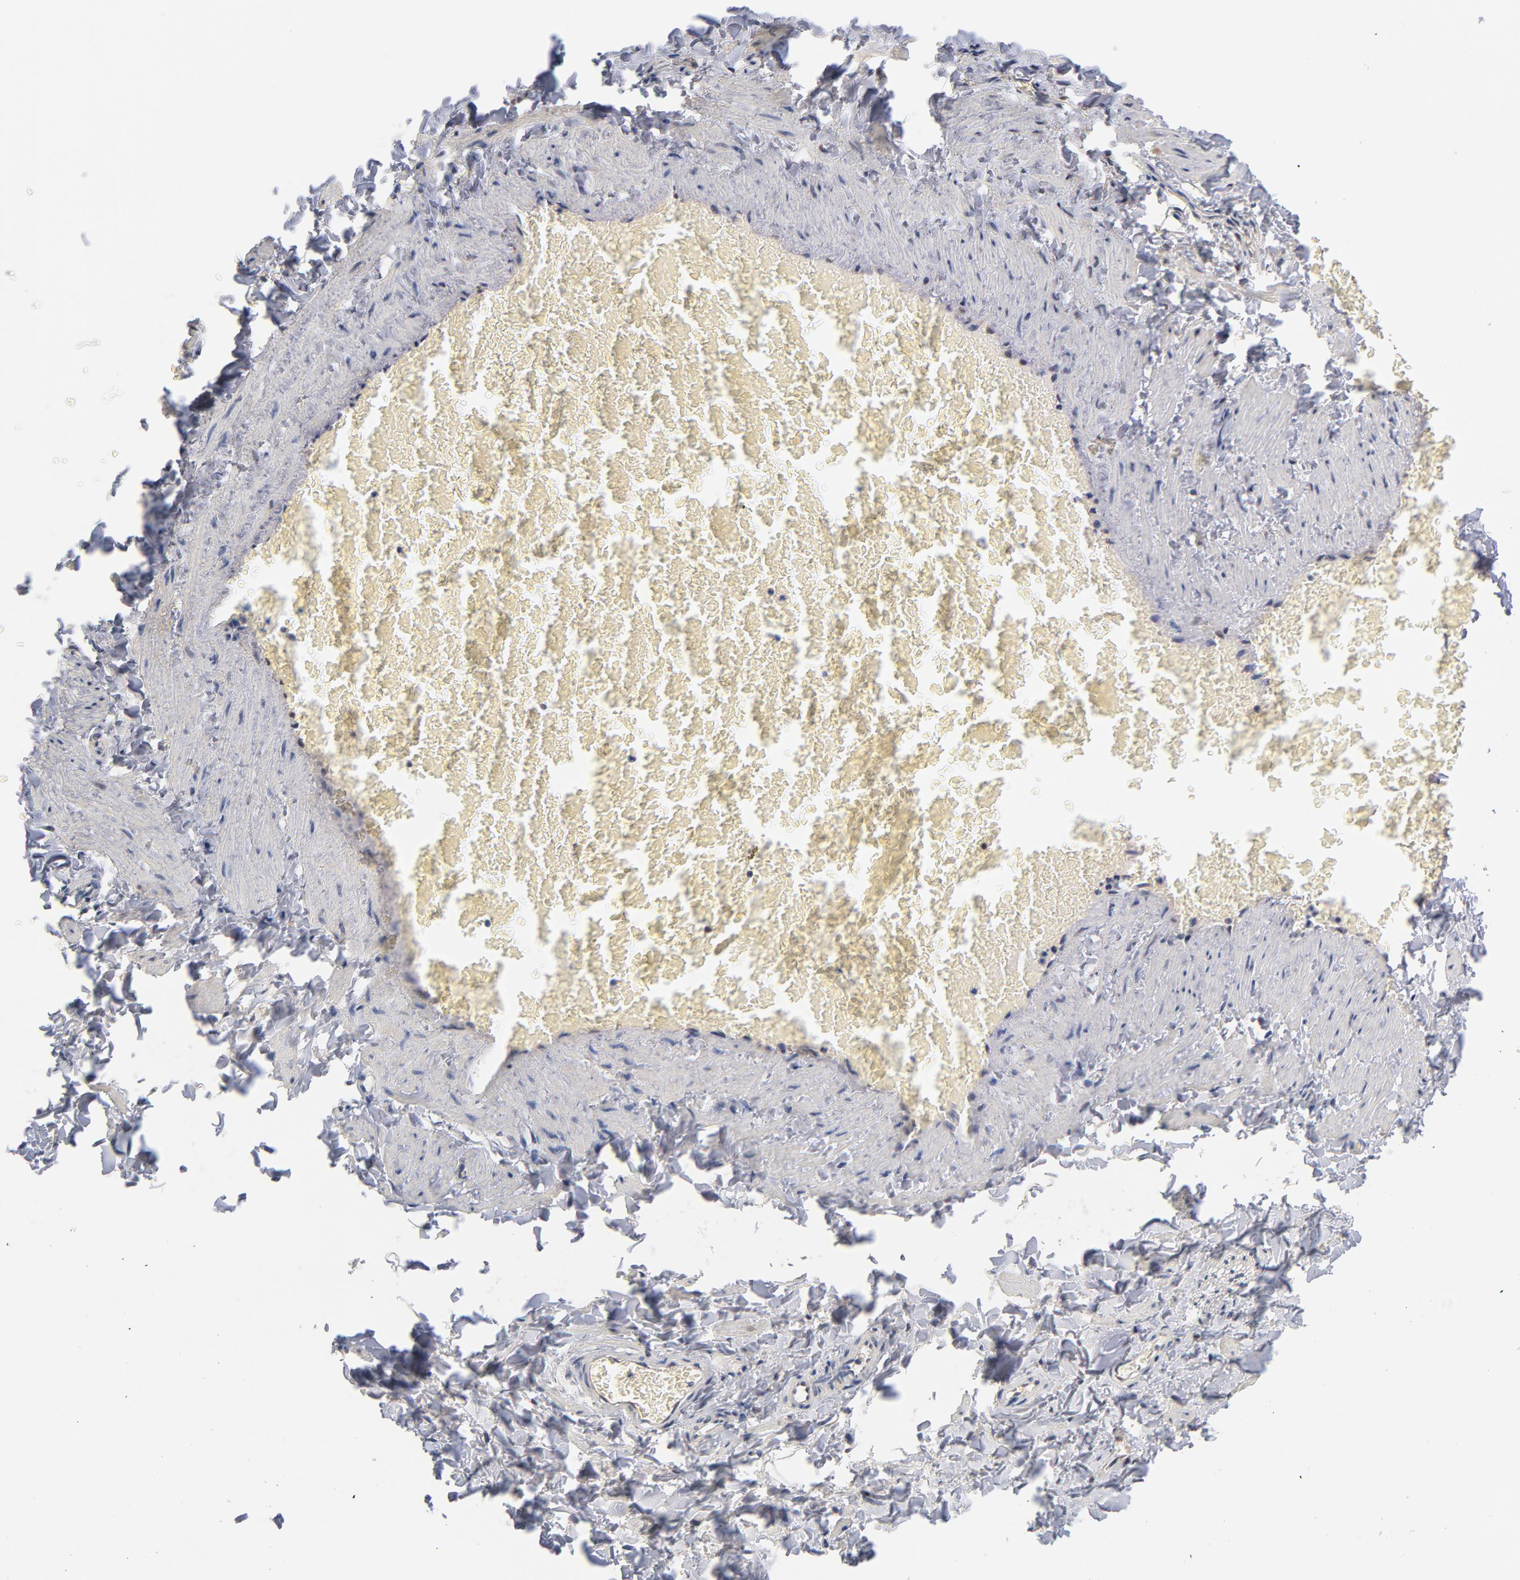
{"staining": {"intensity": "negative", "quantity": "none", "location": "none"}, "tissue": "soft tissue", "cell_type": "Fibroblasts", "image_type": "normal", "snomed": [{"axis": "morphology", "description": "Normal tissue, NOS"}, {"axis": "topography", "description": "Vascular tissue"}], "caption": "The immunohistochemistry (IHC) image has no significant staining in fibroblasts of soft tissue.", "gene": "MIF", "patient": {"sex": "male", "age": 41}}